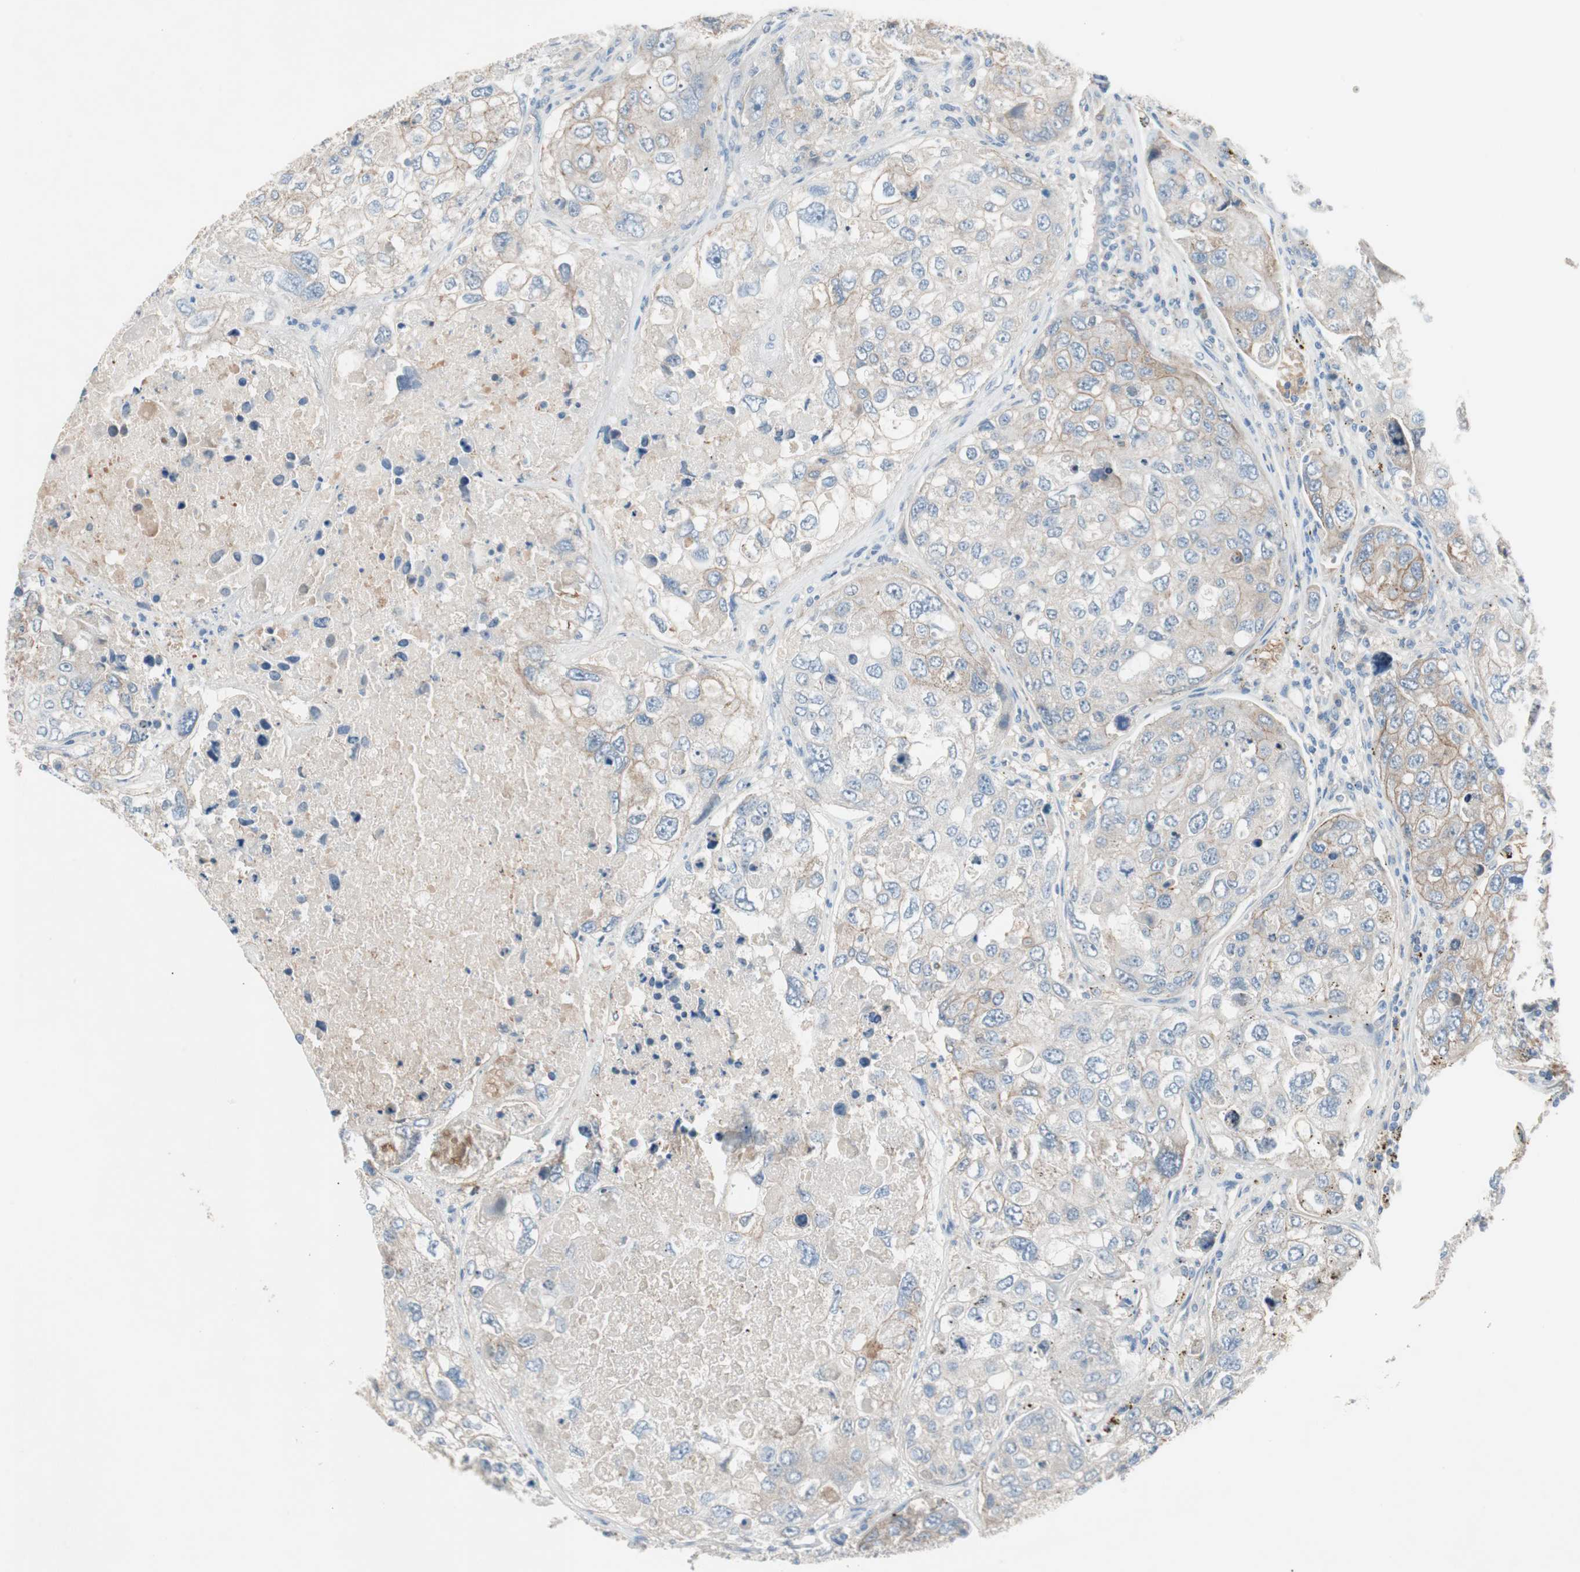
{"staining": {"intensity": "weak", "quantity": "<25%", "location": "cytoplasmic/membranous"}, "tissue": "urothelial cancer", "cell_type": "Tumor cells", "image_type": "cancer", "snomed": [{"axis": "morphology", "description": "Urothelial carcinoma, High grade"}, {"axis": "topography", "description": "Lymph node"}, {"axis": "topography", "description": "Urinary bladder"}], "caption": "Urothelial cancer was stained to show a protein in brown. There is no significant staining in tumor cells. (DAB (3,3'-diaminobenzidine) IHC with hematoxylin counter stain).", "gene": "GLUL", "patient": {"sex": "male", "age": 51}}